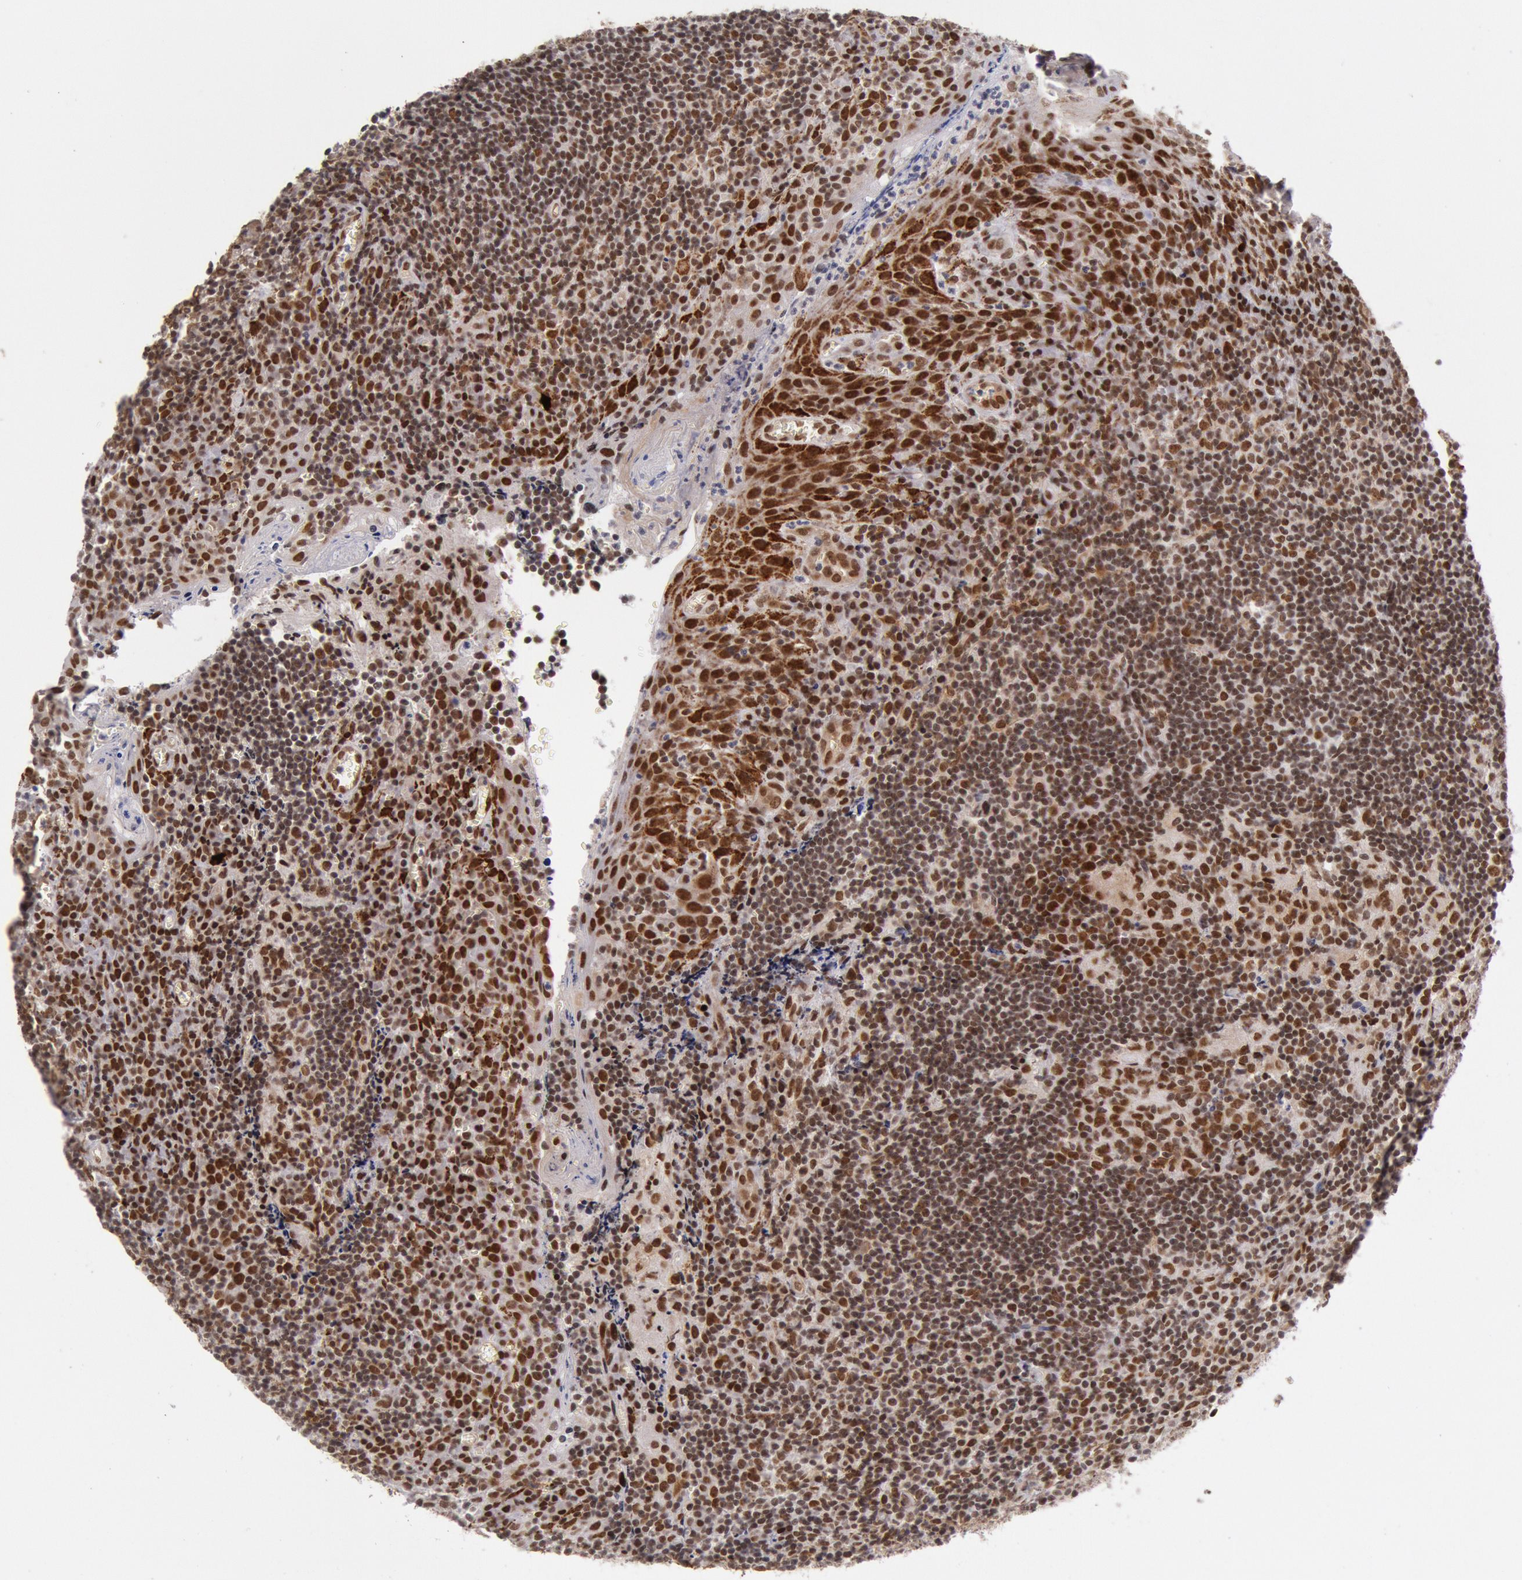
{"staining": {"intensity": "strong", "quantity": ">75%", "location": "nuclear"}, "tissue": "tonsil", "cell_type": "Germinal center cells", "image_type": "normal", "snomed": [{"axis": "morphology", "description": "Normal tissue, NOS"}, {"axis": "topography", "description": "Tonsil"}], "caption": "Immunohistochemical staining of benign human tonsil shows strong nuclear protein positivity in approximately >75% of germinal center cells. Using DAB (brown) and hematoxylin (blue) stains, captured at high magnification using brightfield microscopy.", "gene": "CDKN2B", "patient": {"sex": "male", "age": 20}}